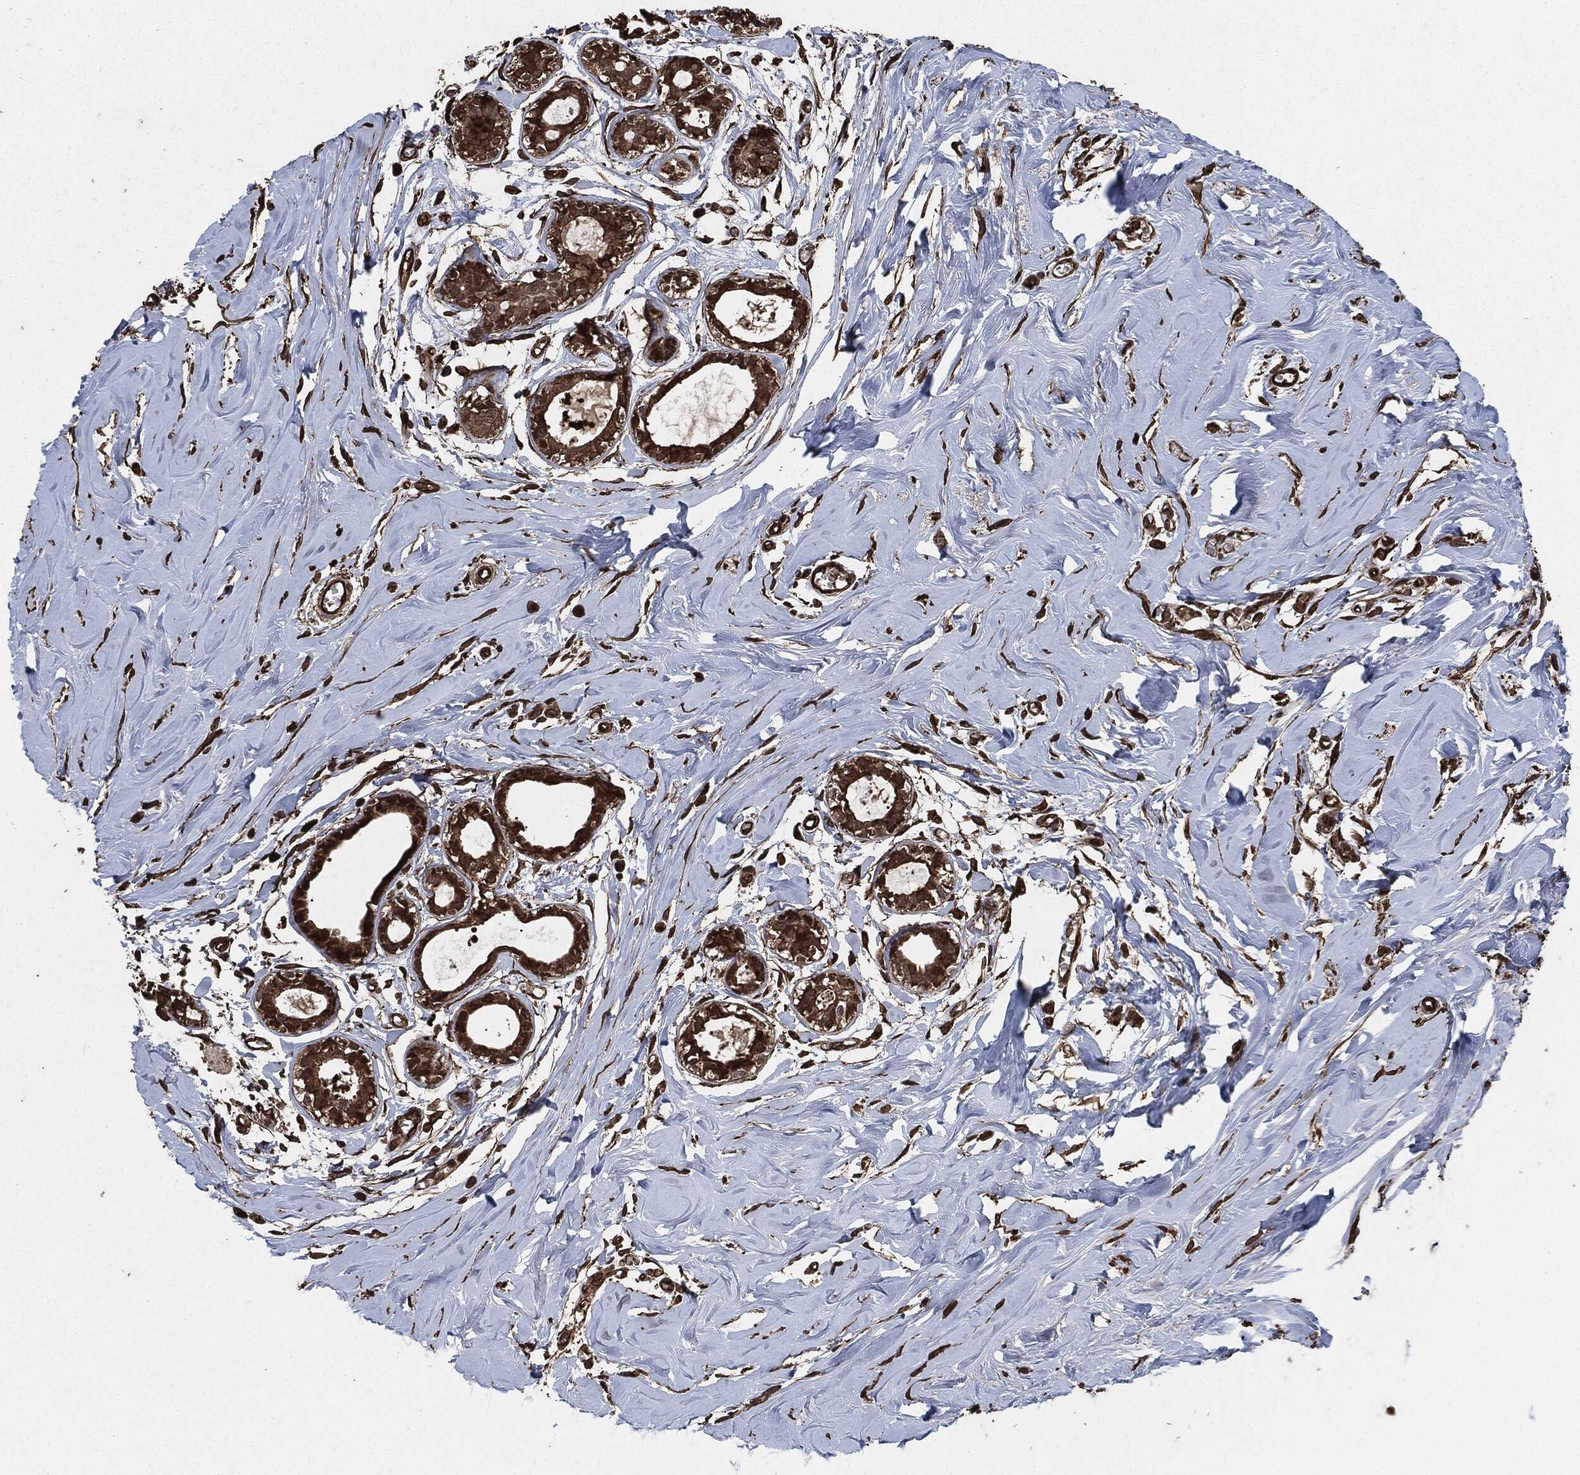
{"staining": {"intensity": "strong", "quantity": ">75%", "location": "cytoplasmic/membranous,nuclear"}, "tissue": "soft tissue", "cell_type": "Fibroblasts", "image_type": "normal", "snomed": [{"axis": "morphology", "description": "Normal tissue, NOS"}, {"axis": "topography", "description": "Breast"}], "caption": "This is a photomicrograph of IHC staining of normal soft tissue, which shows strong expression in the cytoplasmic/membranous,nuclear of fibroblasts.", "gene": "EGFR", "patient": {"sex": "female", "age": 49}}